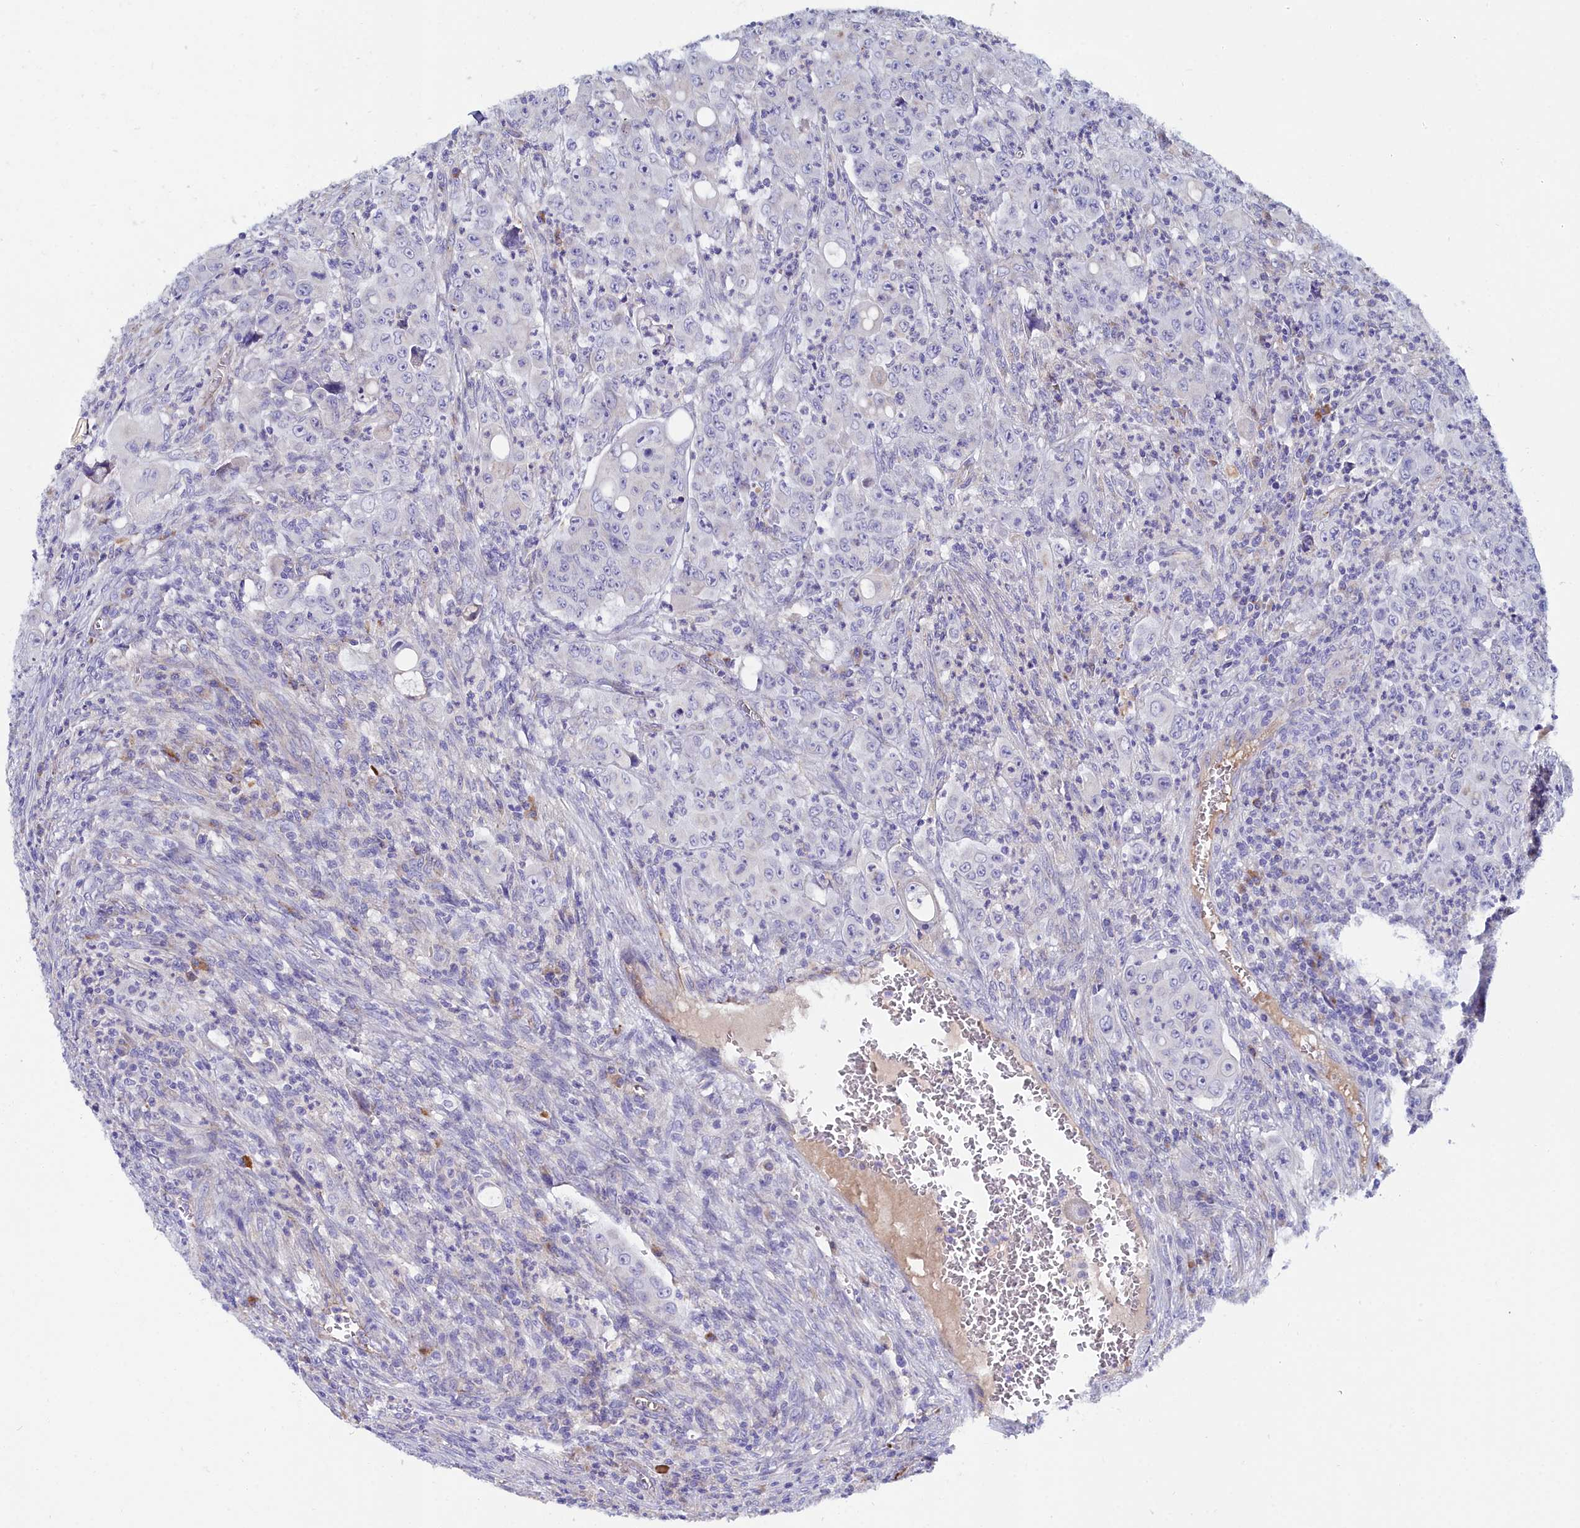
{"staining": {"intensity": "negative", "quantity": "none", "location": "none"}, "tissue": "colorectal cancer", "cell_type": "Tumor cells", "image_type": "cancer", "snomed": [{"axis": "morphology", "description": "Adenocarcinoma, NOS"}, {"axis": "topography", "description": "Colon"}], "caption": "Tumor cells show no significant positivity in colorectal cancer.", "gene": "SLC49A3", "patient": {"sex": "male", "age": 51}}